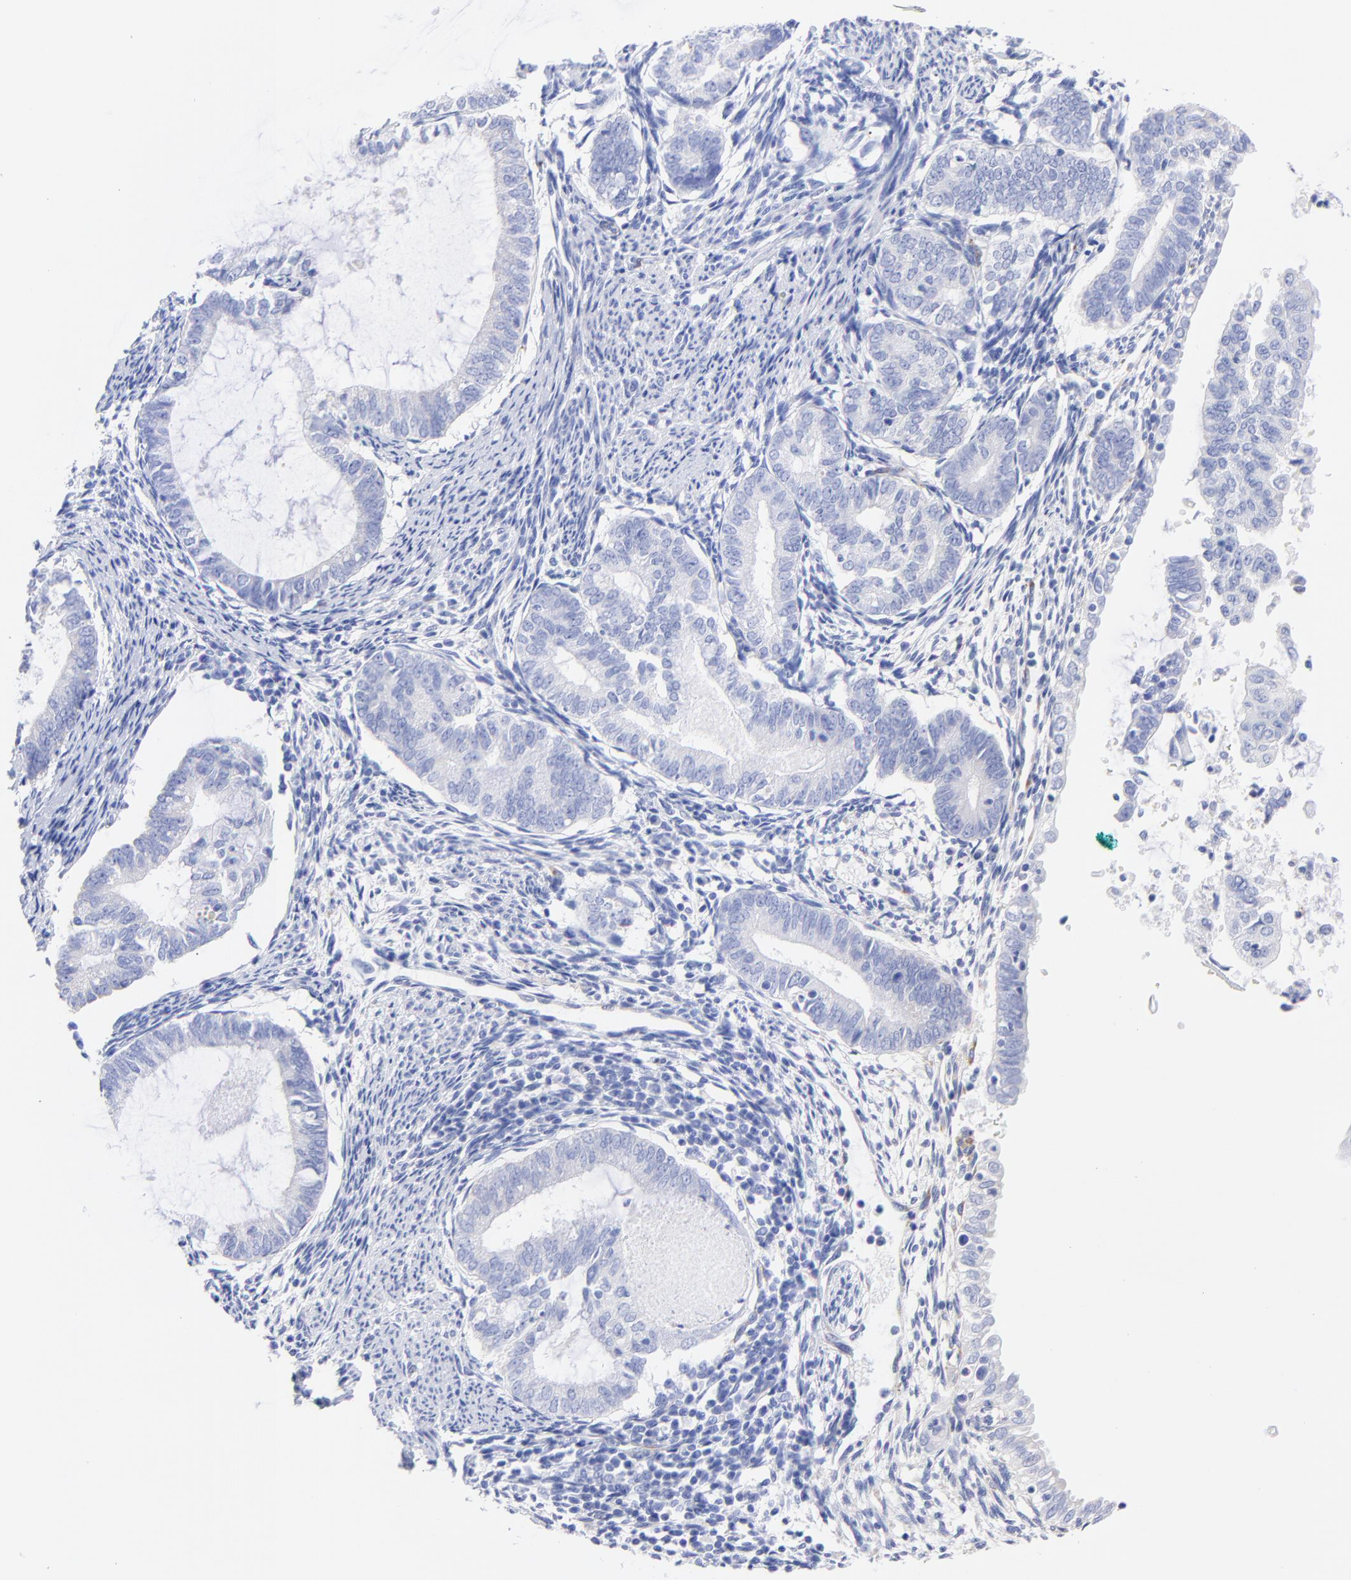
{"staining": {"intensity": "negative", "quantity": "none", "location": "none"}, "tissue": "endometrial cancer", "cell_type": "Tumor cells", "image_type": "cancer", "snomed": [{"axis": "morphology", "description": "Adenocarcinoma, NOS"}, {"axis": "topography", "description": "Endometrium"}], "caption": "Micrograph shows no protein expression in tumor cells of endometrial cancer (adenocarcinoma) tissue. (DAB (3,3'-diaminobenzidine) immunohistochemistry visualized using brightfield microscopy, high magnification).", "gene": "C1QTNF6", "patient": {"sex": "female", "age": 63}}